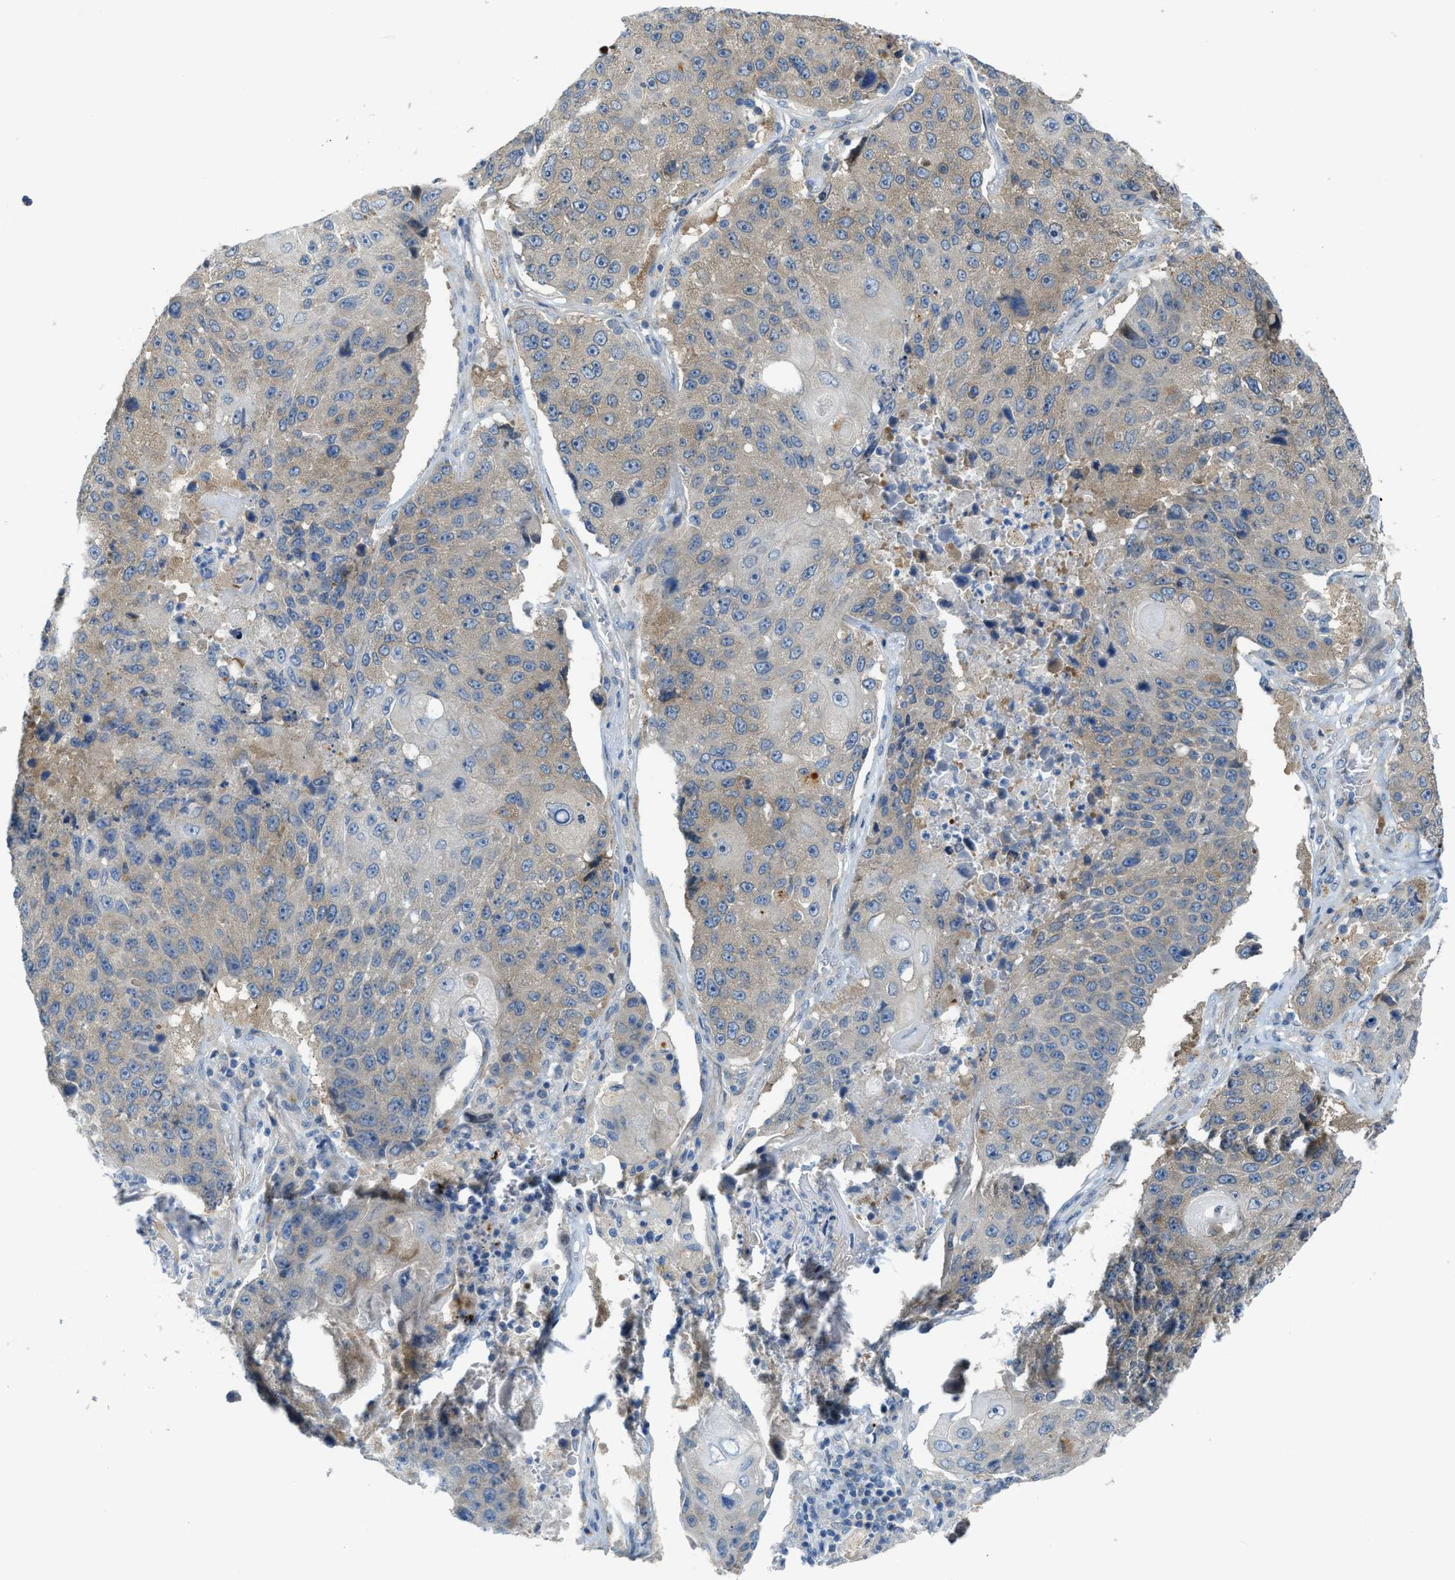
{"staining": {"intensity": "weak", "quantity": "25%-75%", "location": "cytoplasmic/membranous"}, "tissue": "lung cancer", "cell_type": "Tumor cells", "image_type": "cancer", "snomed": [{"axis": "morphology", "description": "Squamous cell carcinoma, NOS"}, {"axis": "topography", "description": "Lung"}], "caption": "Lung cancer (squamous cell carcinoma) stained with a protein marker reveals weak staining in tumor cells.", "gene": "KLHDC10", "patient": {"sex": "male", "age": 61}}